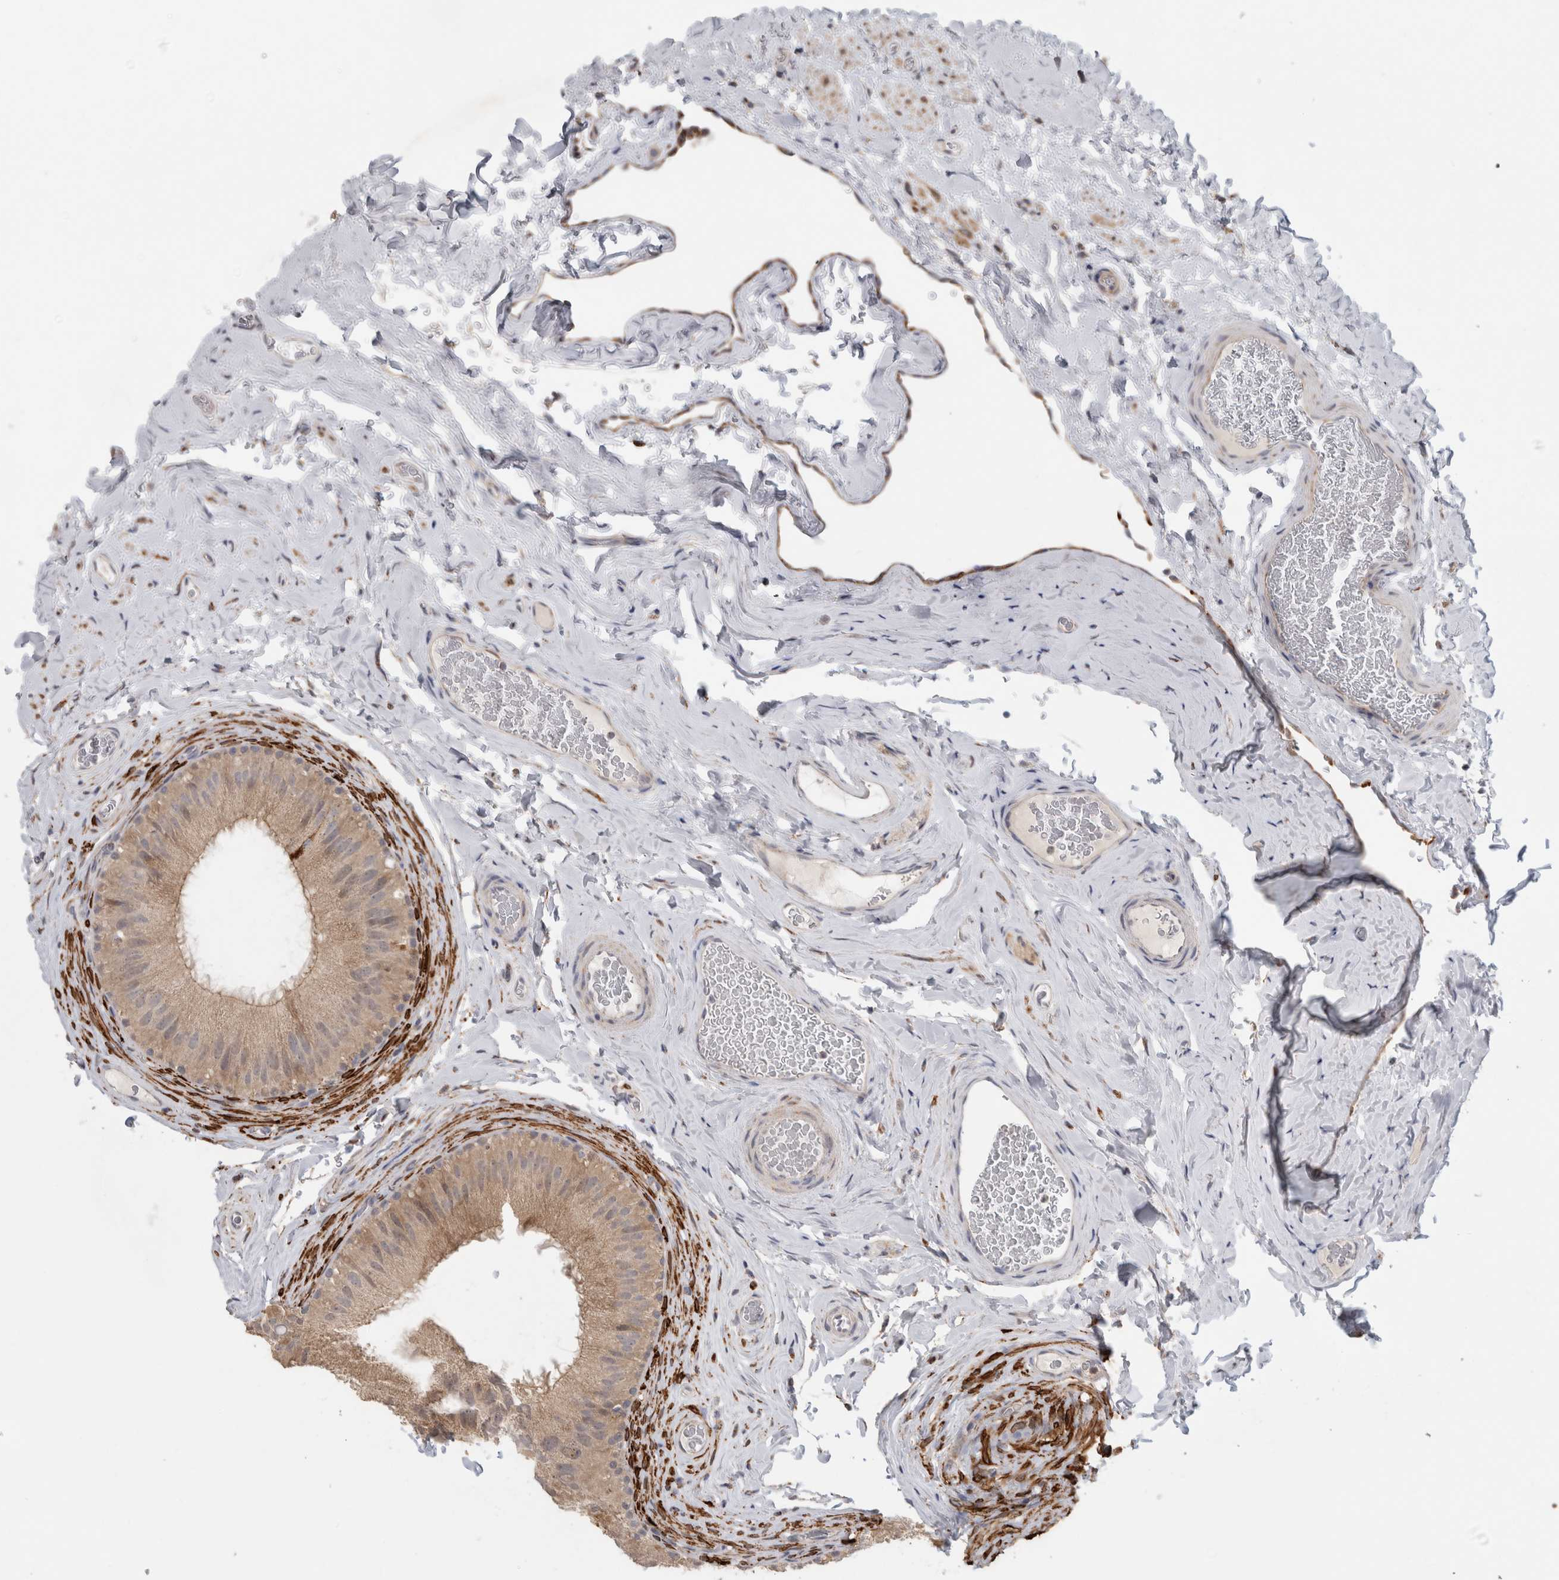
{"staining": {"intensity": "moderate", "quantity": ">75%", "location": "cytoplasmic/membranous"}, "tissue": "epididymis", "cell_type": "Glandular cells", "image_type": "normal", "snomed": [{"axis": "morphology", "description": "Normal tissue, NOS"}, {"axis": "topography", "description": "Vascular tissue"}, {"axis": "topography", "description": "Epididymis"}], "caption": "Moderate cytoplasmic/membranous staining for a protein is present in approximately >75% of glandular cells of normal epididymis using immunohistochemistry.", "gene": "RAB18", "patient": {"sex": "male", "age": 49}}